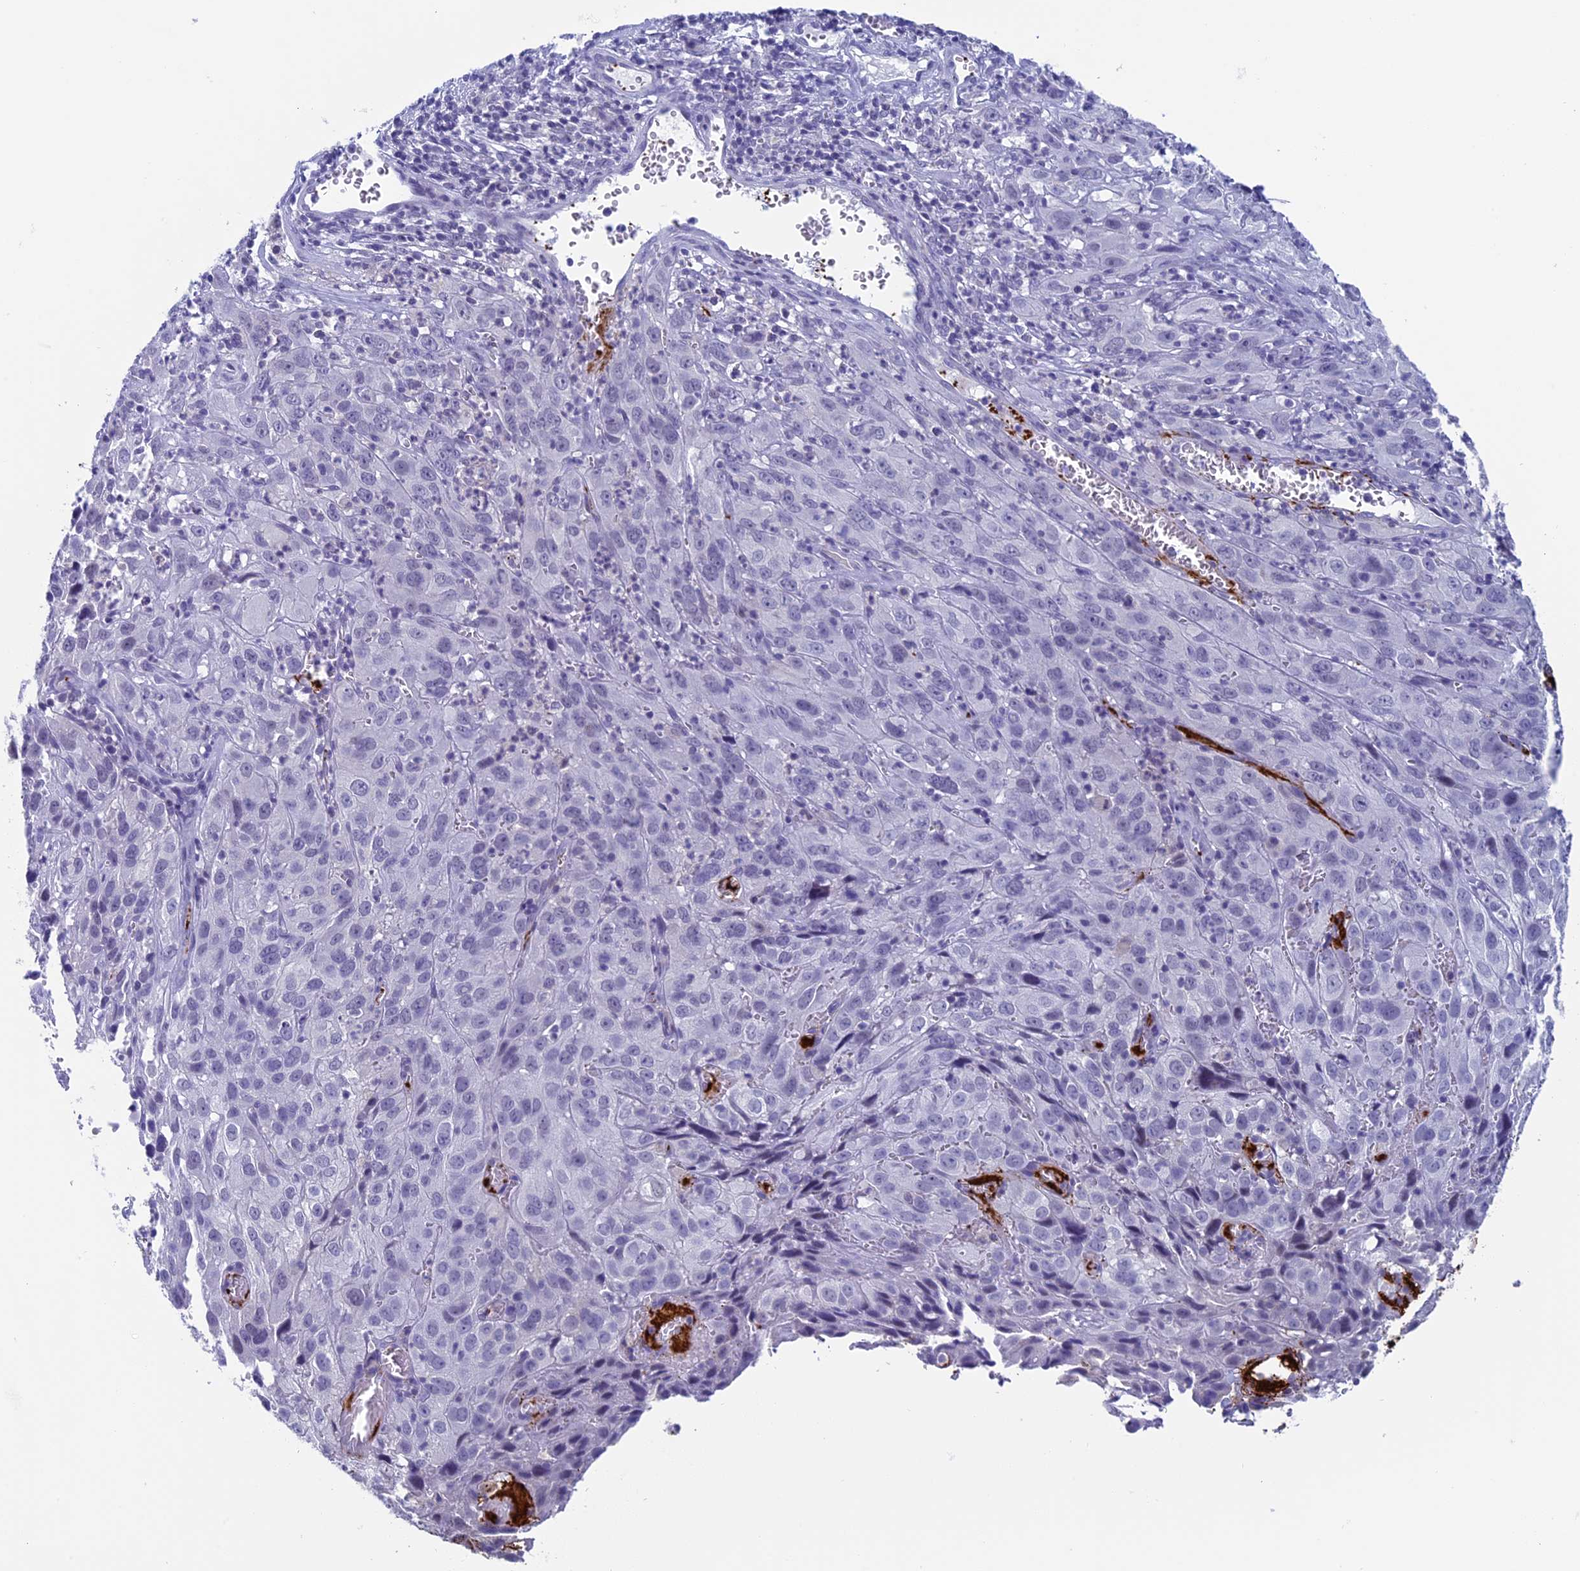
{"staining": {"intensity": "negative", "quantity": "none", "location": "none"}, "tissue": "cervical cancer", "cell_type": "Tumor cells", "image_type": "cancer", "snomed": [{"axis": "morphology", "description": "Squamous cell carcinoma, NOS"}, {"axis": "topography", "description": "Cervix"}], "caption": "Immunohistochemistry (IHC) micrograph of neoplastic tissue: cervical cancer (squamous cell carcinoma) stained with DAB (3,3'-diaminobenzidine) demonstrates no significant protein expression in tumor cells. (DAB (3,3'-diaminobenzidine) immunohistochemistry visualized using brightfield microscopy, high magnification).", "gene": "AIFM2", "patient": {"sex": "female", "age": 32}}